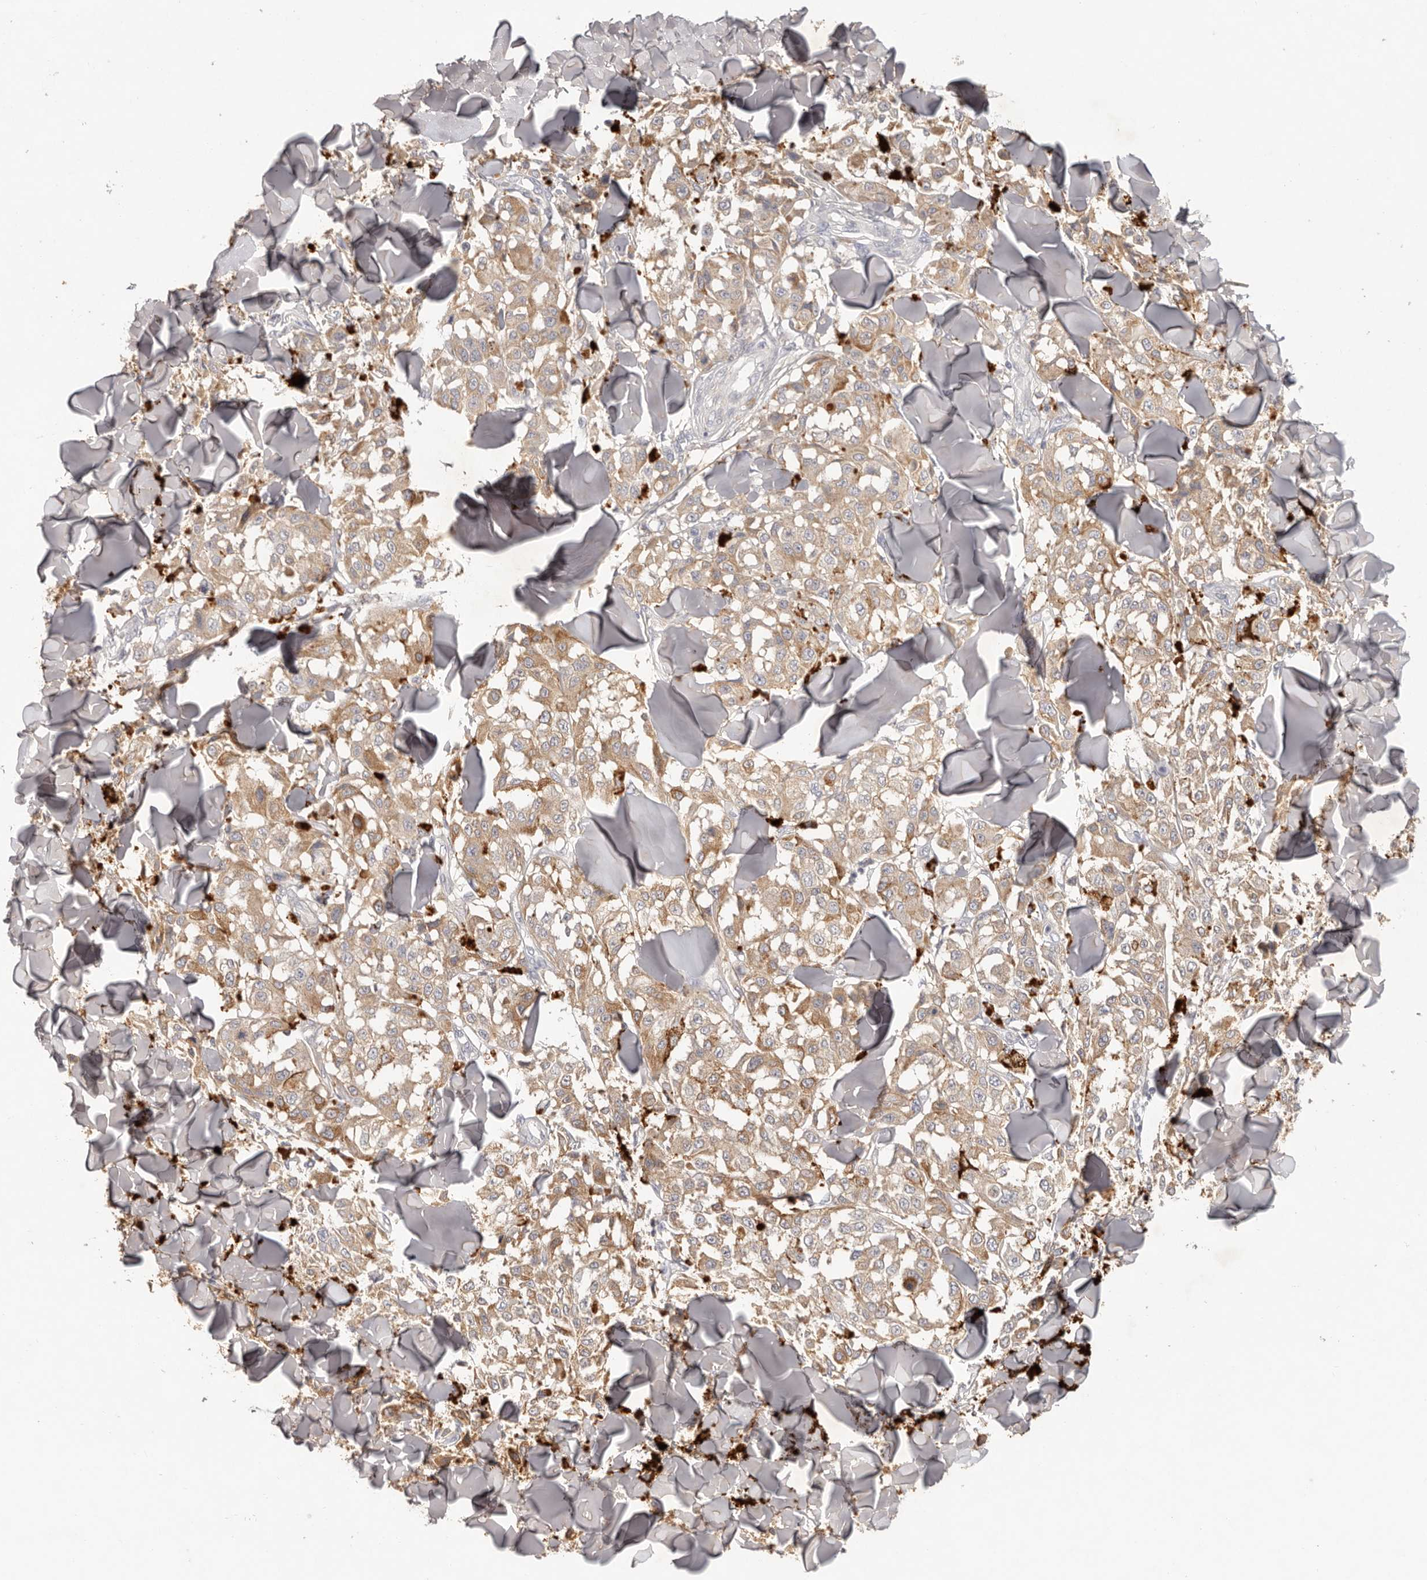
{"staining": {"intensity": "weak", "quantity": ">75%", "location": "cytoplasmic/membranous"}, "tissue": "melanoma", "cell_type": "Tumor cells", "image_type": "cancer", "snomed": [{"axis": "morphology", "description": "Malignant melanoma, NOS"}, {"axis": "topography", "description": "Skin"}], "caption": "Immunohistochemistry staining of malignant melanoma, which demonstrates low levels of weak cytoplasmic/membranous staining in about >75% of tumor cells indicating weak cytoplasmic/membranous protein expression. The staining was performed using DAB (brown) for protein detection and nuclei were counterstained in hematoxylin (blue).", "gene": "SCUBE2", "patient": {"sex": "female", "age": 64}}